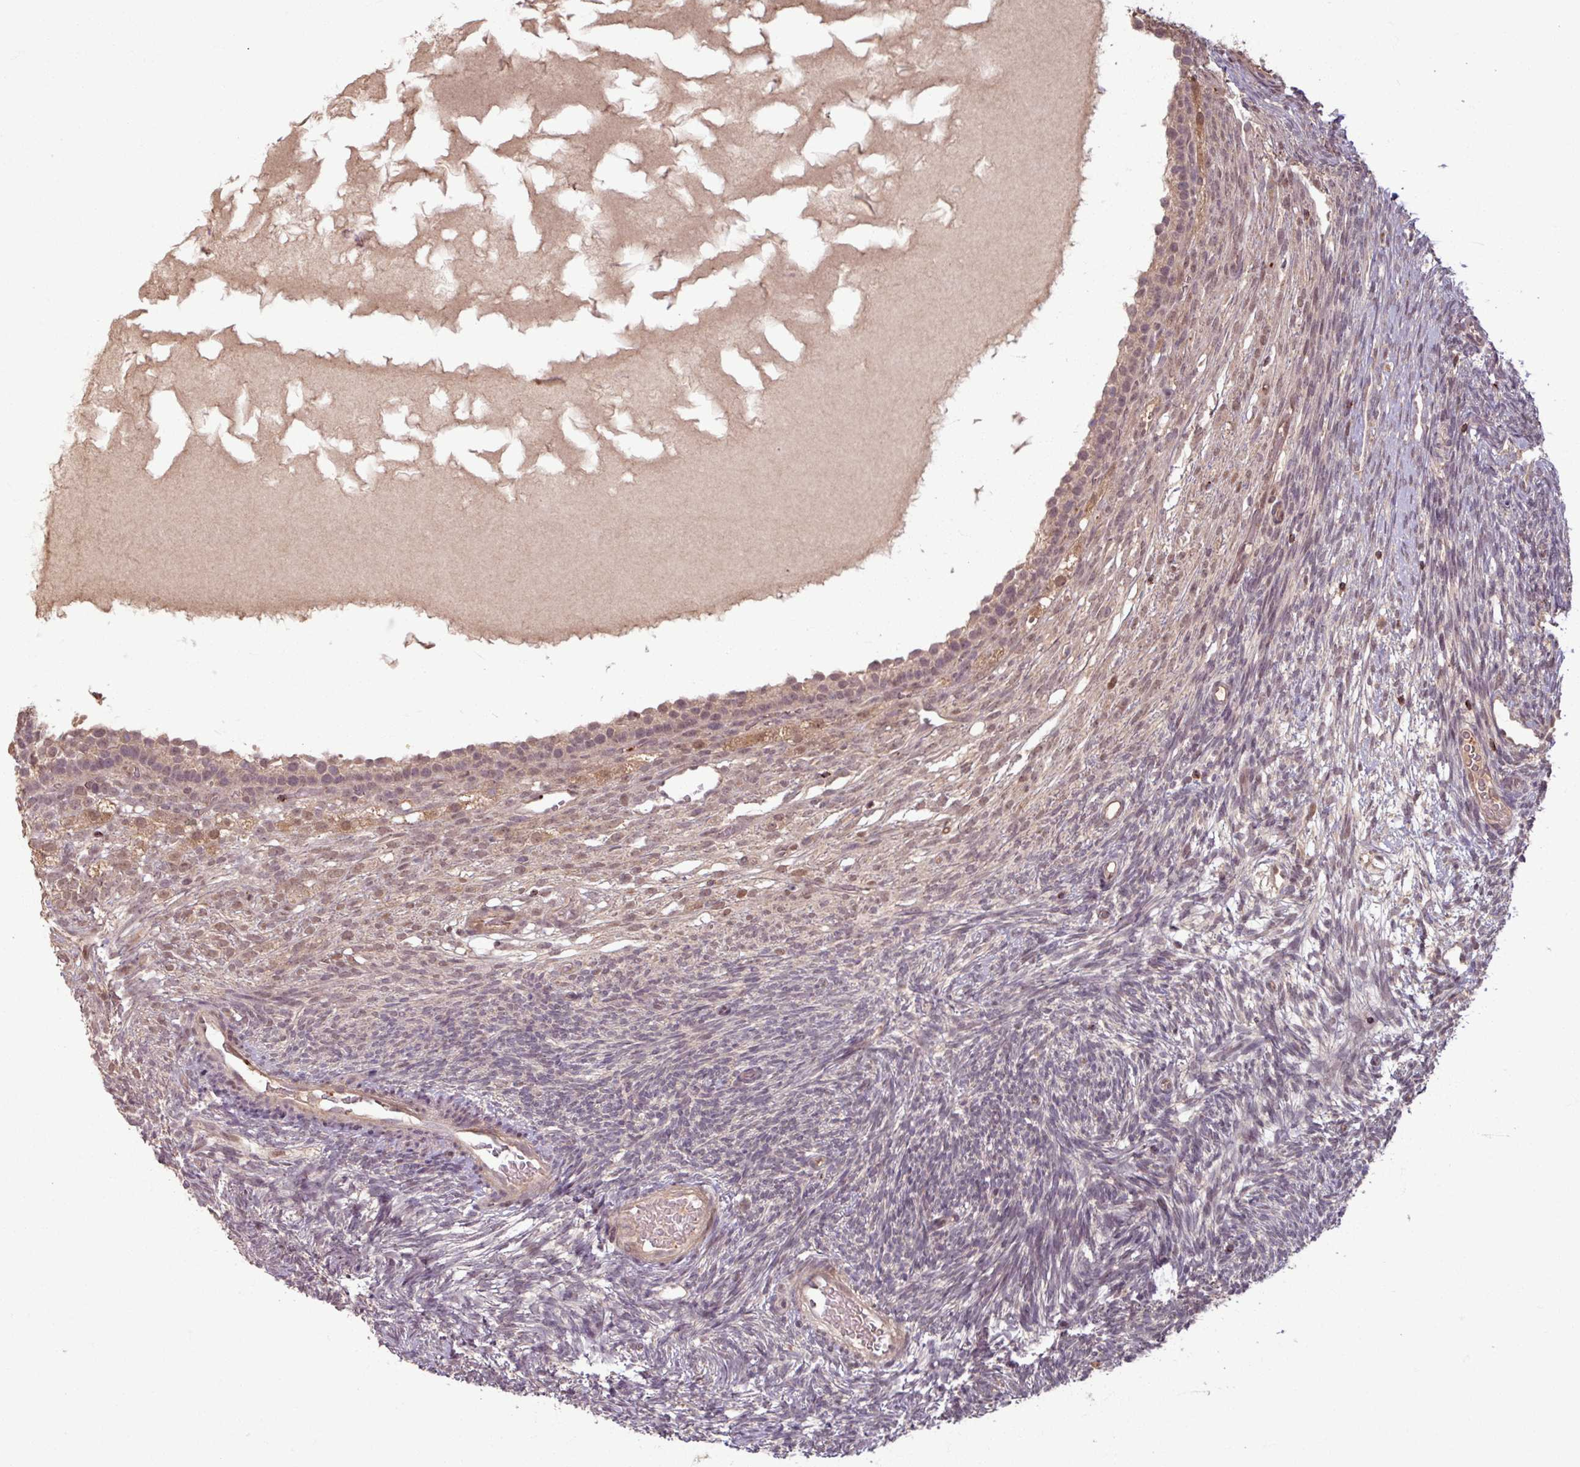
{"staining": {"intensity": "weak", "quantity": ">75%", "location": "cytoplasmic/membranous,nuclear"}, "tissue": "ovary", "cell_type": "Follicle cells", "image_type": "normal", "snomed": [{"axis": "morphology", "description": "Normal tissue, NOS"}, {"axis": "topography", "description": "Ovary"}], "caption": "The micrograph demonstrates staining of benign ovary, revealing weak cytoplasmic/membranous,nuclear protein staining (brown color) within follicle cells. (IHC, brightfield microscopy, high magnification).", "gene": "OR6B1", "patient": {"sex": "female", "age": 39}}